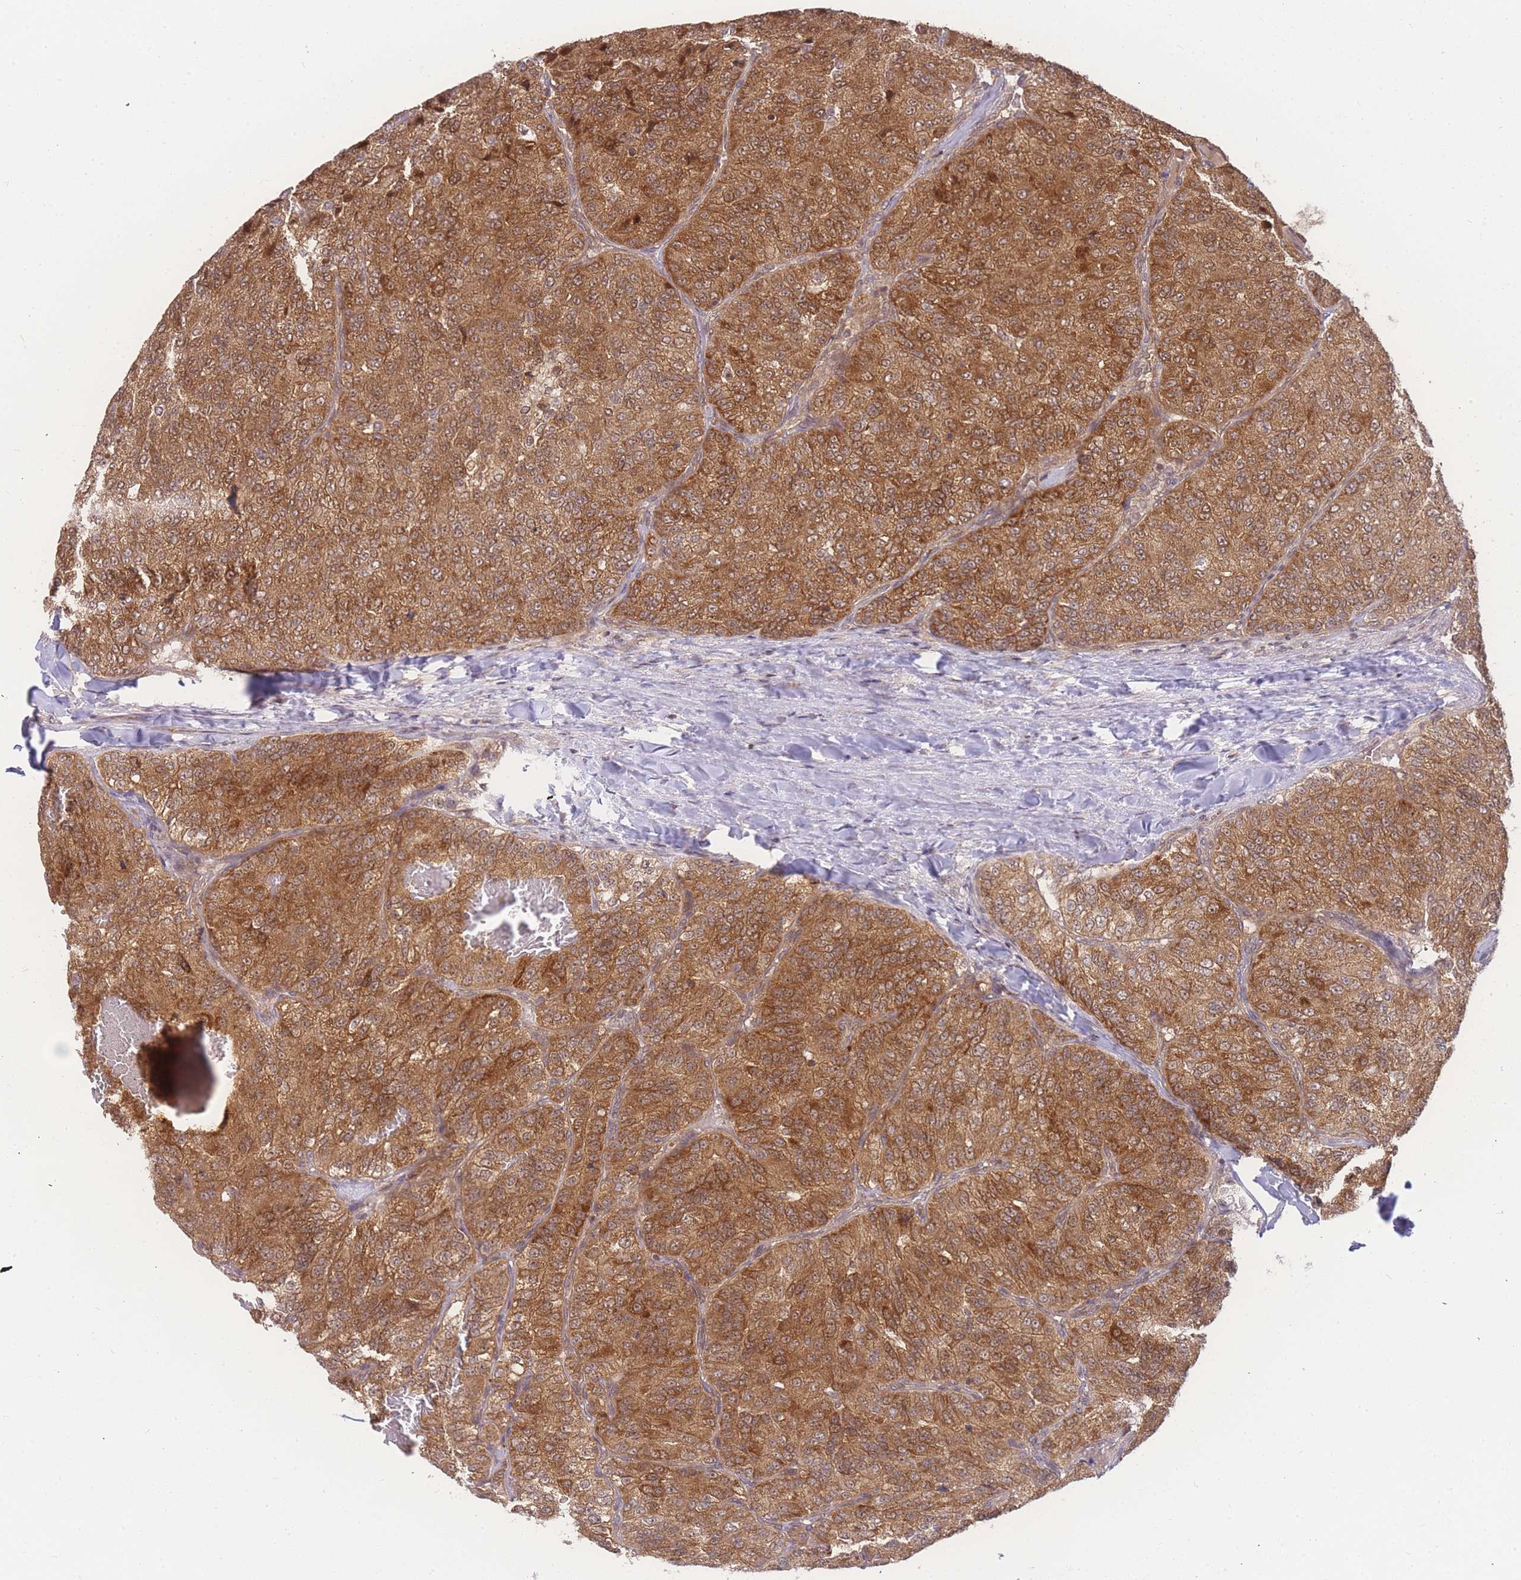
{"staining": {"intensity": "strong", "quantity": ">75%", "location": "cytoplasmic/membranous"}, "tissue": "renal cancer", "cell_type": "Tumor cells", "image_type": "cancer", "snomed": [{"axis": "morphology", "description": "Adenocarcinoma, NOS"}, {"axis": "topography", "description": "Kidney"}], "caption": "Tumor cells exhibit high levels of strong cytoplasmic/membranous positivity in about >75% of cells in human renal cancer. (DAB (3,3'-diaminobenzidine) IHC, brown staining for protein, blue staining for nuclei).", "gene": "KIAA1191", "patient": {"sex": "female", "age": 63}}